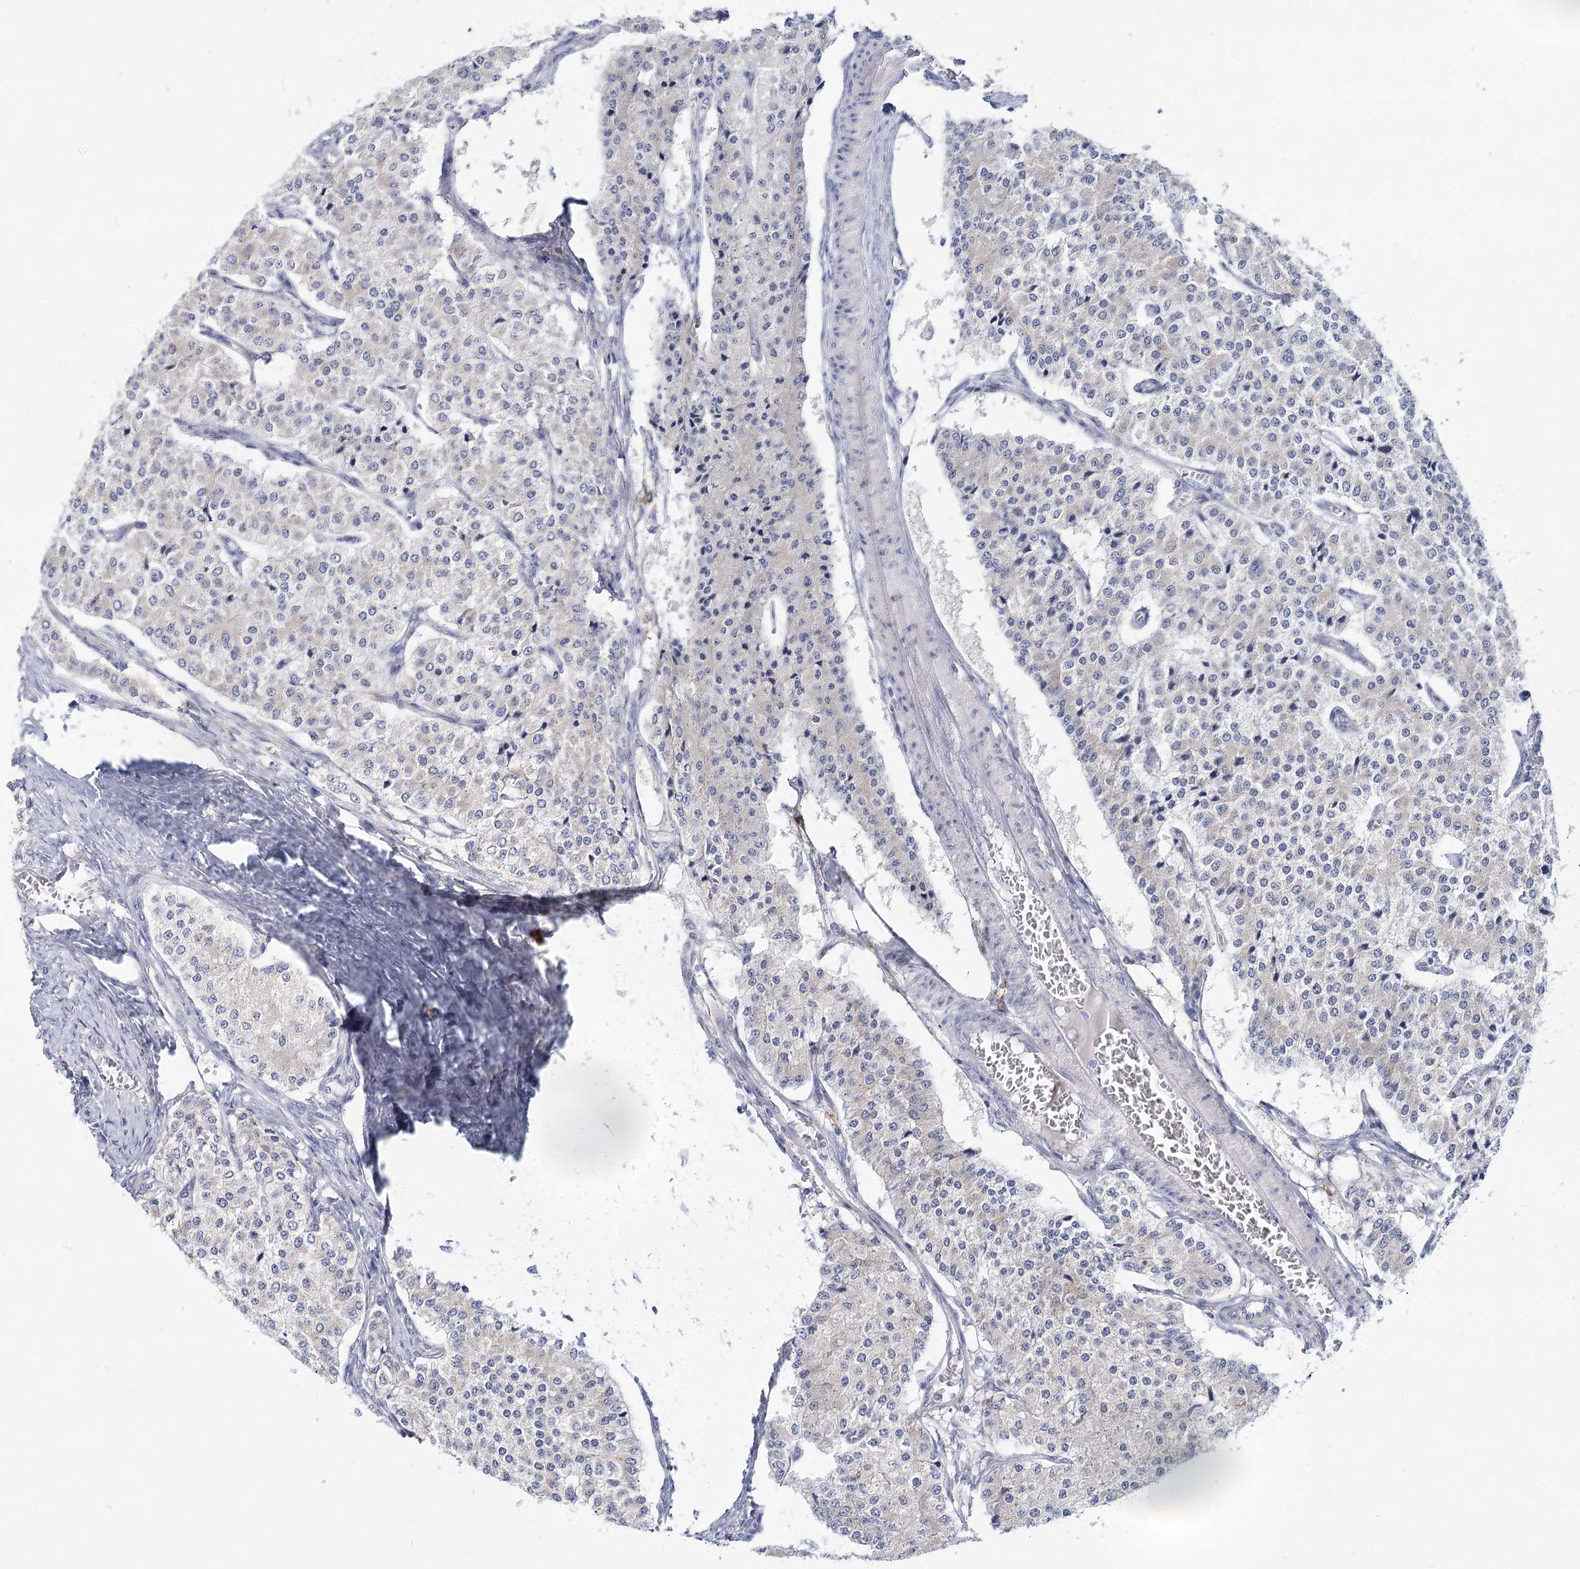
{"staining": {"intensity": "negative", "quantity": "none", "location": "none"}, "tissue": "carcinoid", "cell_type": "Tumor cells", "image_type": "cancer", "snomed": [{"axis": "morphology", "description": "Carcinoid, malignant, NOS"}, {"axis": "topography", "description": "Colon"}], "caption": "The immunohistochemistry histopathology image has no significant staining in tumor cells of carcinoid (malignant) tissue.", "gene": "TEX12", "patient": {"sex": "female", "age": 52}}